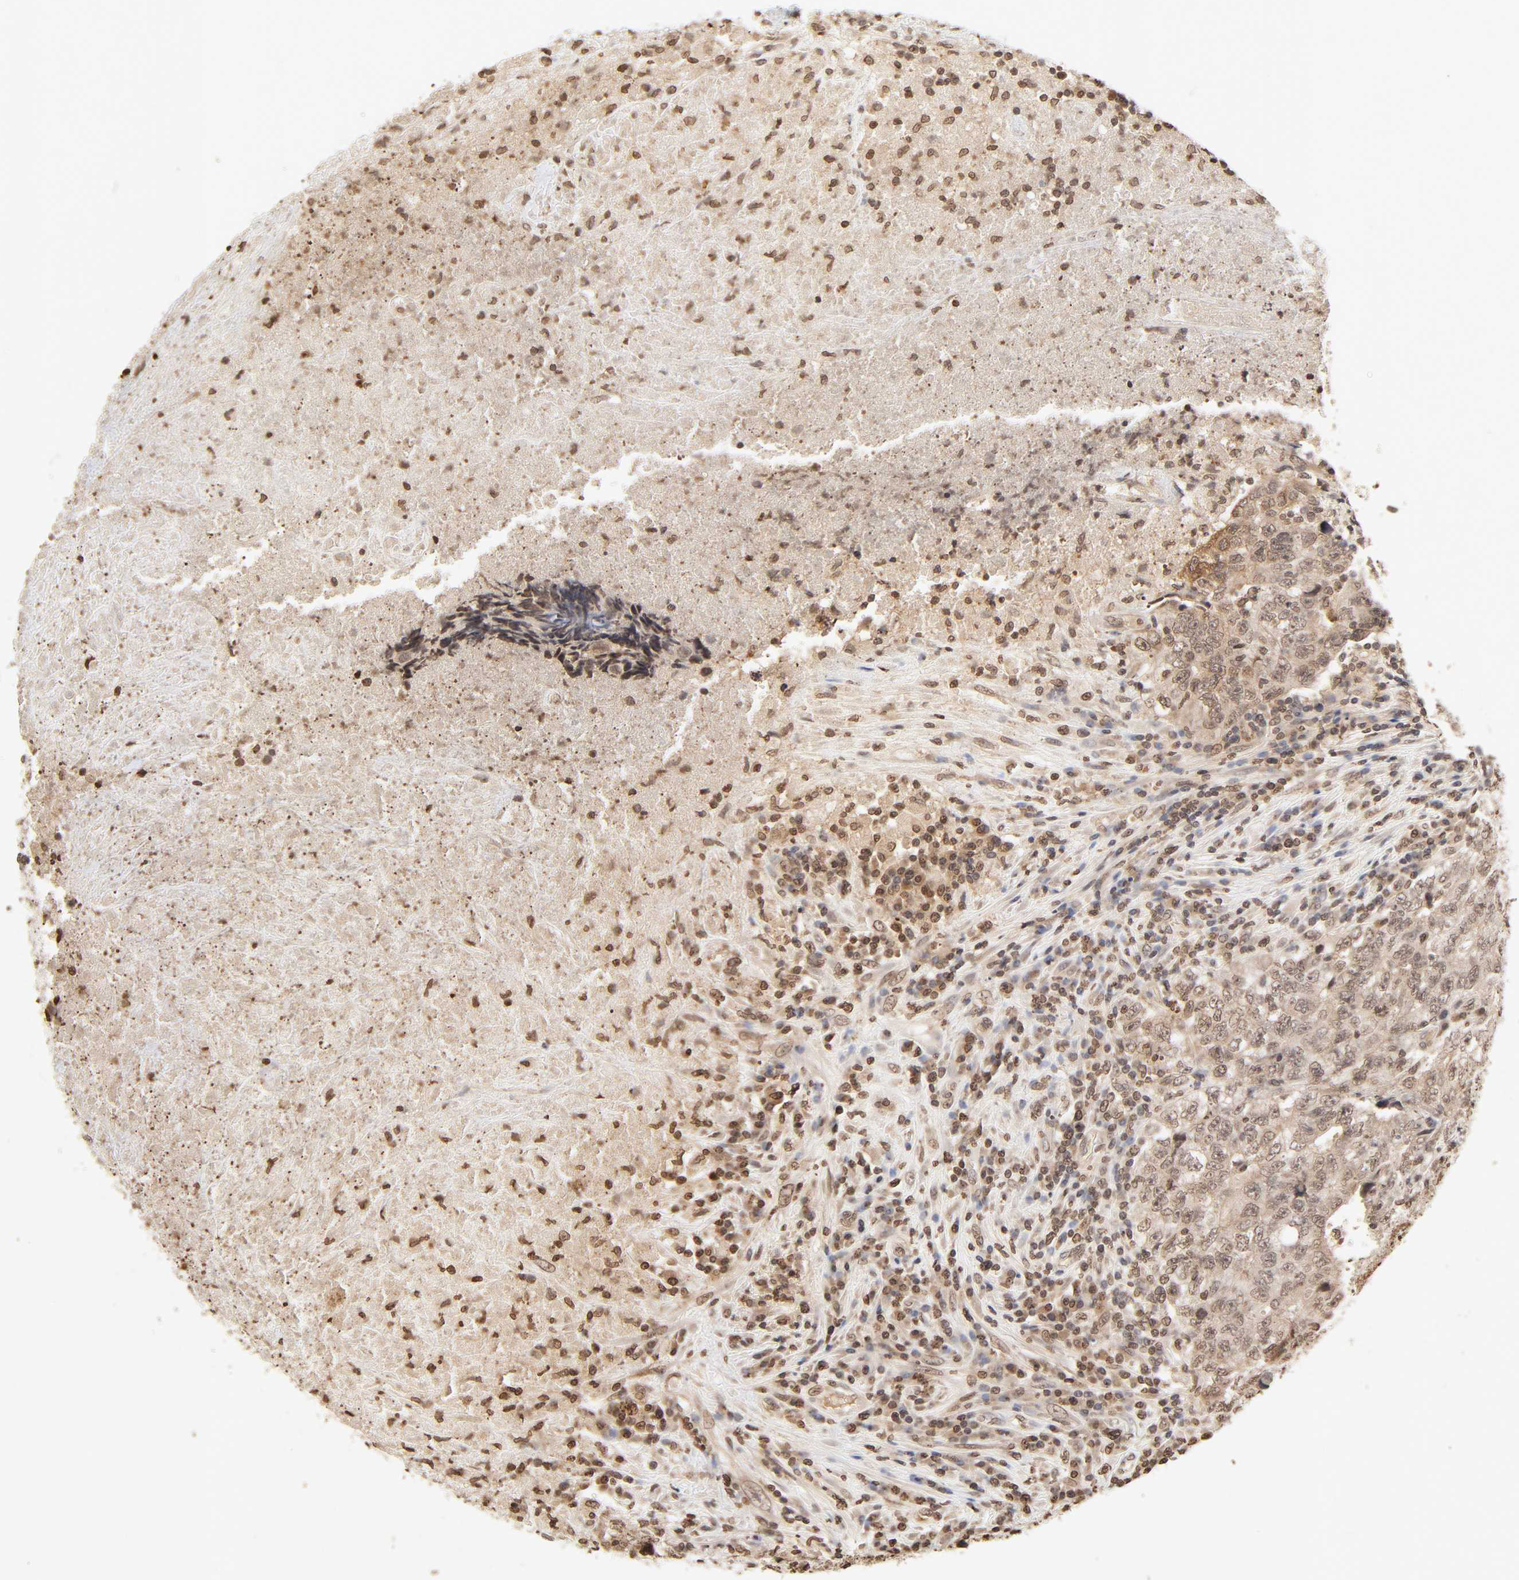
{"staining": {"intensity": "moderate", "quantity": ">75%", "location": "cytoplasmic/membranous,nuclear"}, "tissue": "testis cancer", "cell_type": "Tumor cells", "image_type": "cancer", "snomed": [{"axis": "morphology", "description": "Necrosis, NOS"}, {"axis": "morphology", "description": "Carcinoma, Embryonal, NOS"}, {"axis": "topography", "description": "Testis"}], "caption": "Protein staining of testis cancer (embryonal carcinoma) tissue shows moderate cytoplasmic/membranous and nuclear positivity in approximately >75% of tumor cells.", "gene": "TBL1X", "patient": {"sex": "male", "age": 19}}